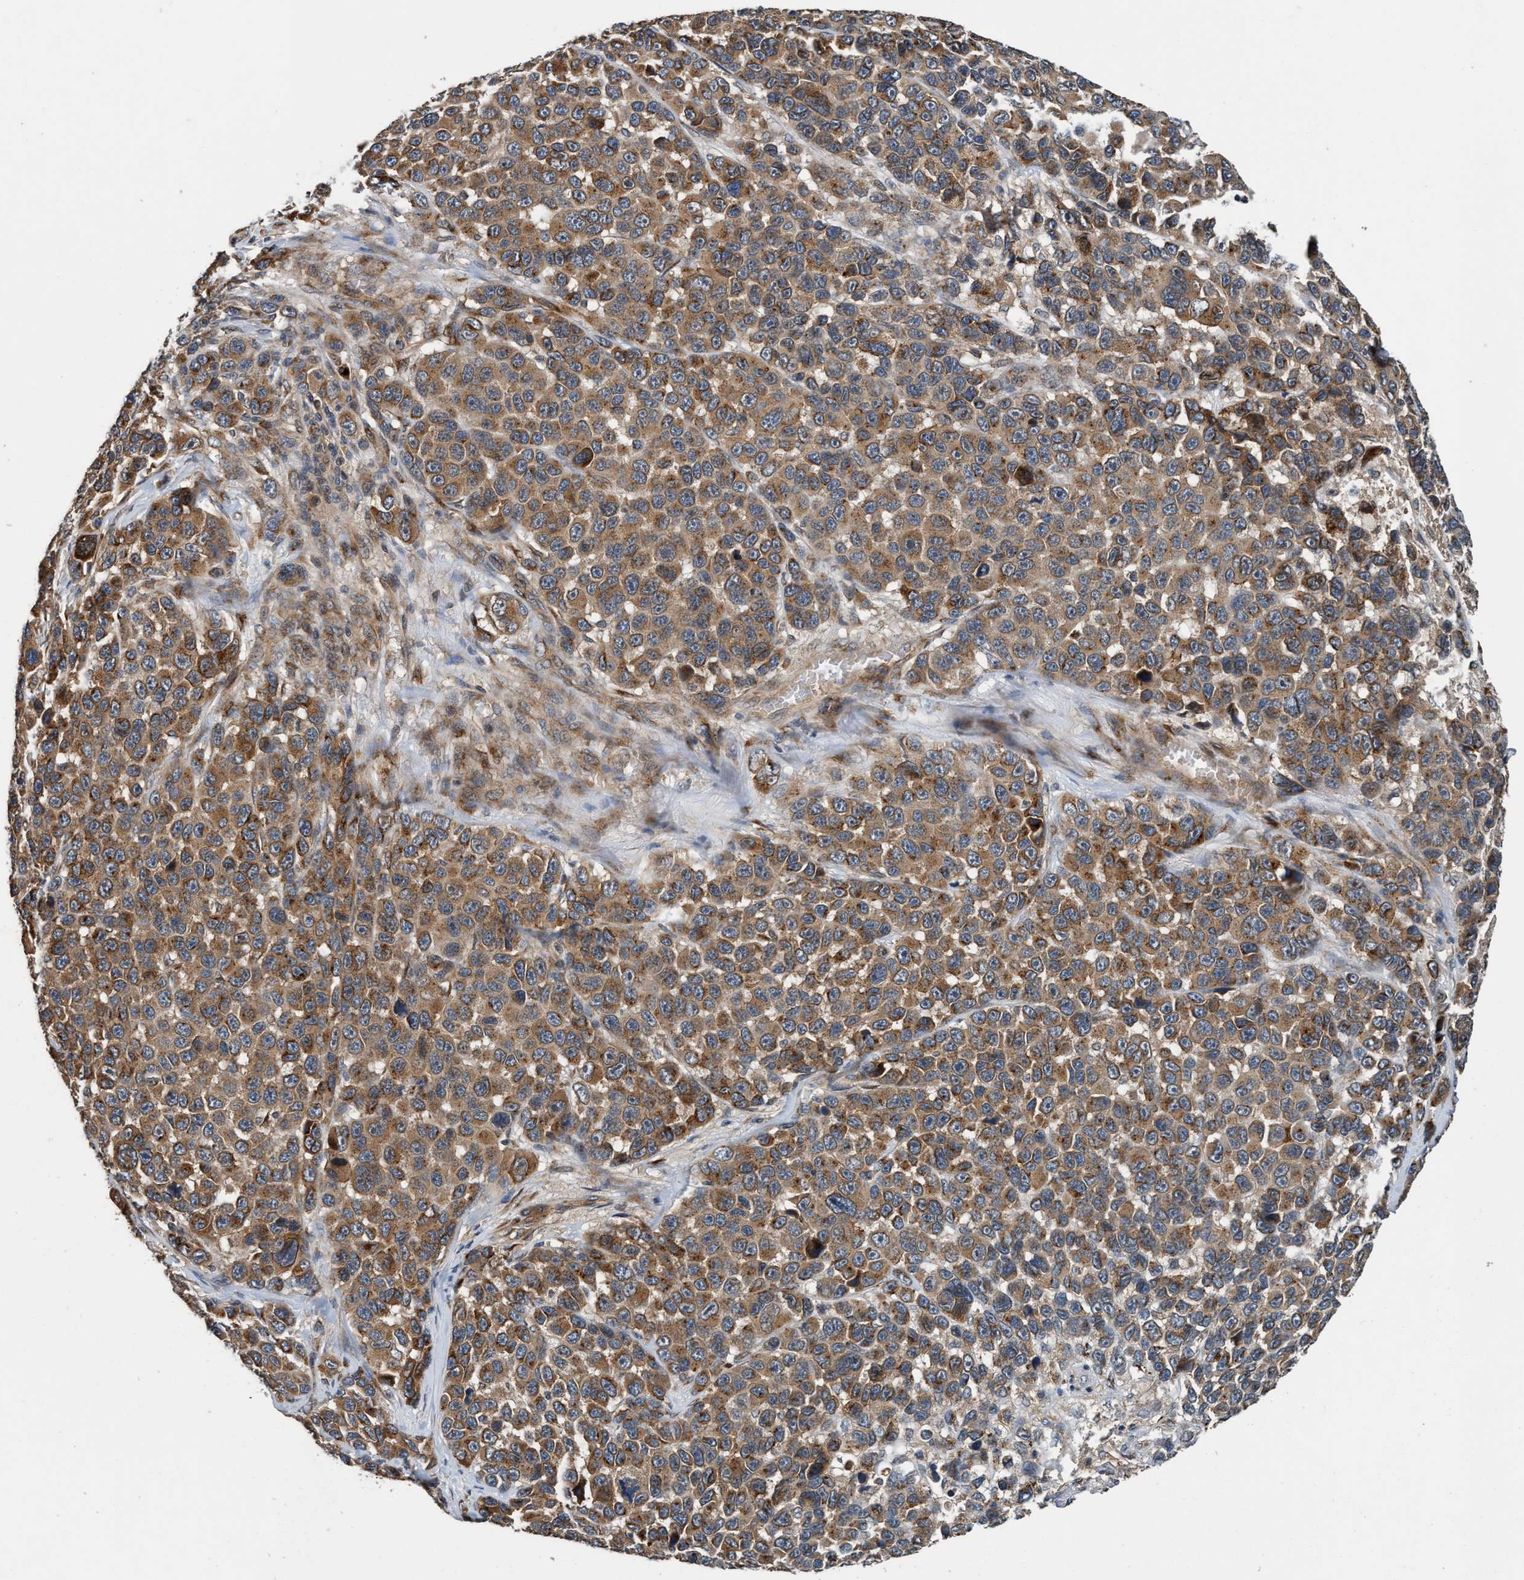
{"staining": {"intensity": "moderate", "quantity": ">75%", "location": "cytoplasmic/membranous"}, "tissue": "melanoma", "cell_type": "Tumor cells", "image_type": "cancer", "snomed": [{"axis": "morphology", "description": "Malignant melanoma, NOS"}, {"axis": "topography", "description": "Skin"}], "caption": "High-power microscopy captured an immunohistochemistry micrograph of melanoma, revealing moderate cytoplasmic/membranous expression in about >75% of tumor cells.", "gene": "MACC1", "patient": {"sex": "male", "age": 53}}